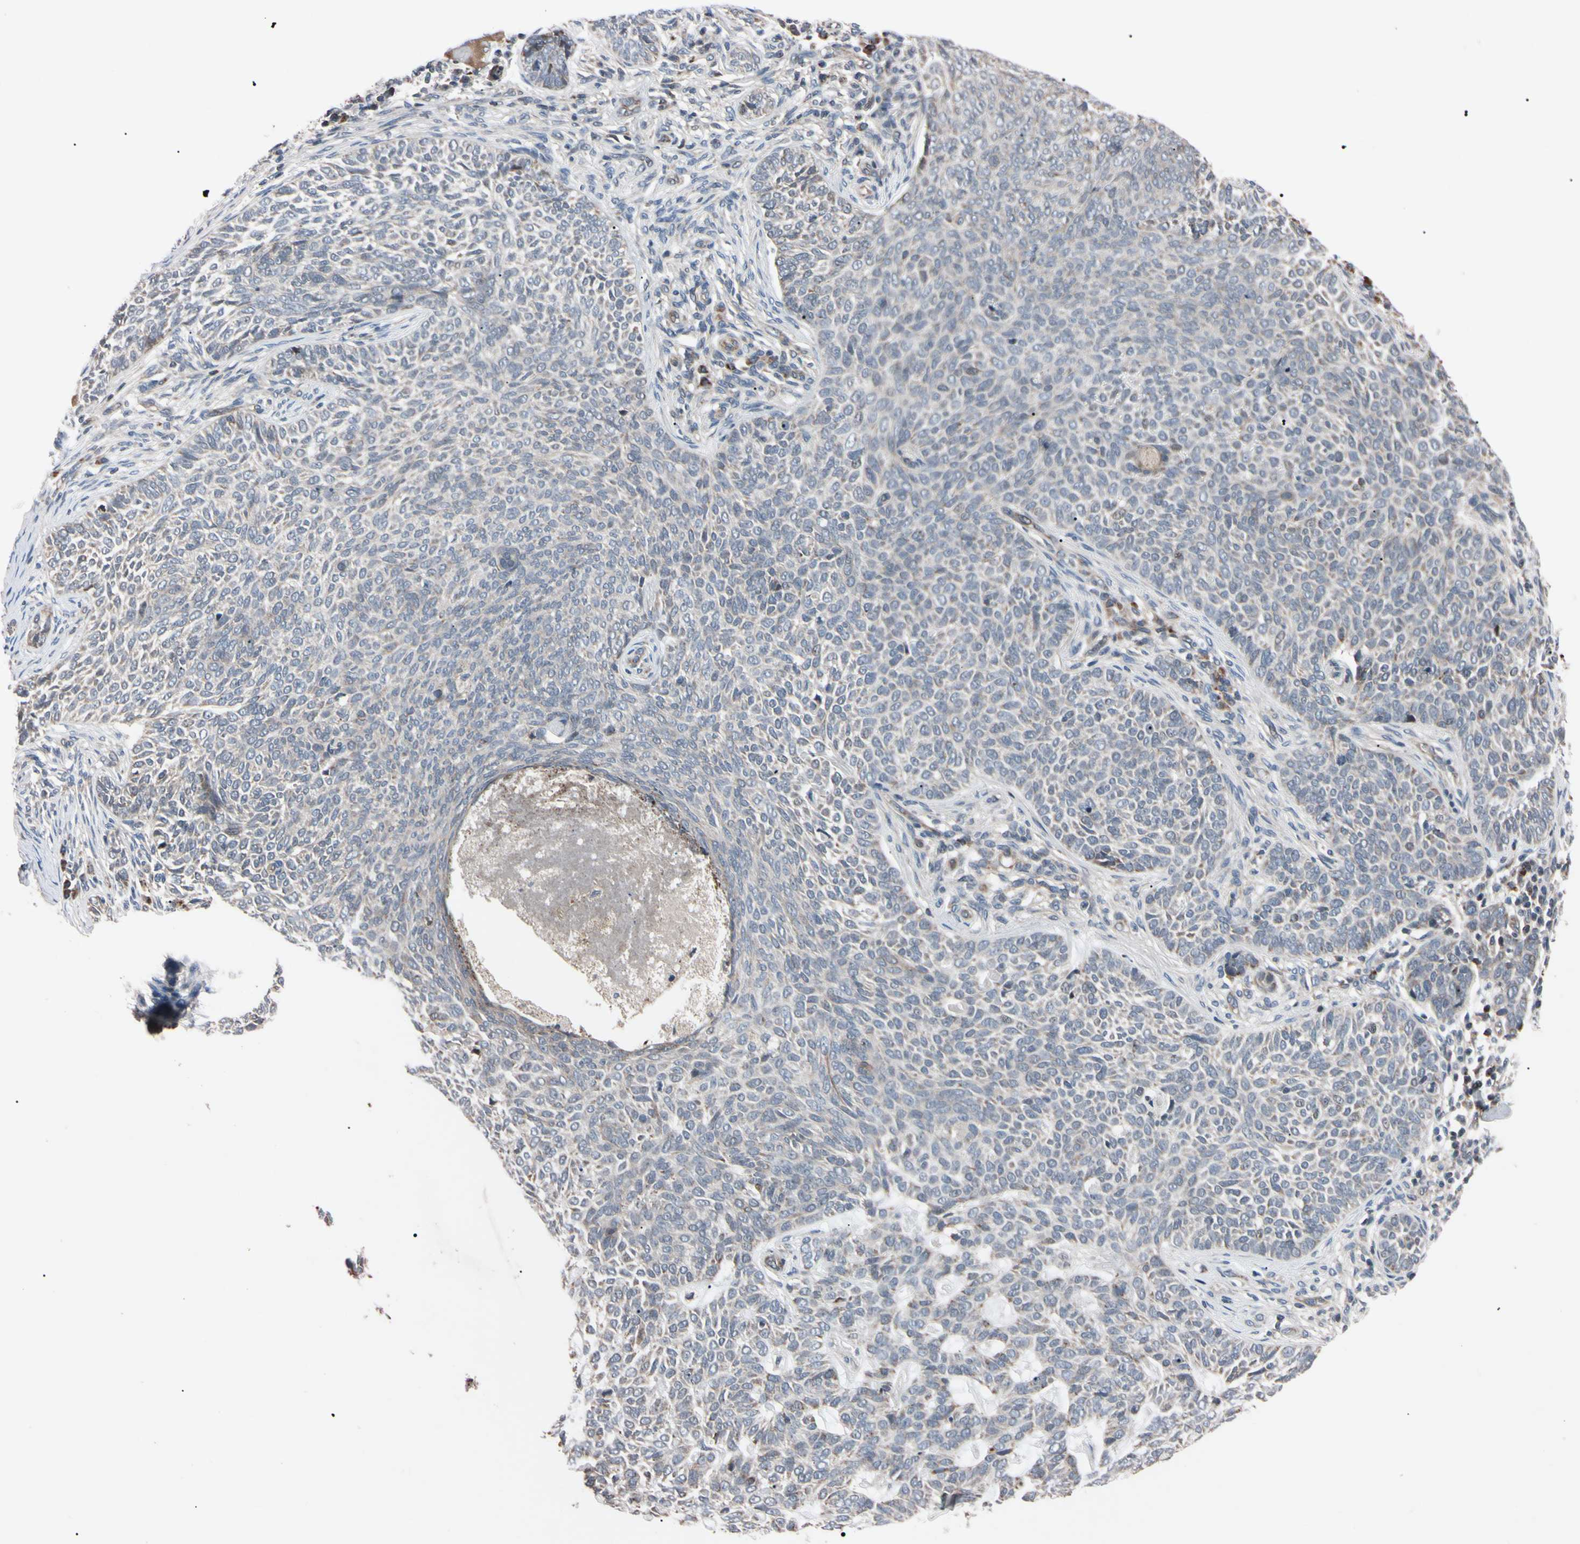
{"staining": {"intensity": "negative", "quantity": "none", "location": "none"}, "tissue": "skin cancer", "cell_type": "Tumor cells", "image_type": "cancer", "snomed": [{"axis": "morphology", "description": "Basal cell carcinoma"}, {"axis": "topography", "description": "Skin"}], "caption": "This is an immunohistochemistry (IHC) micrograph of human skin cancer. There is no staining in tumor cells.", "gene": "TNFRSF1A", "patient": {"sex": "male", "age": 87}}